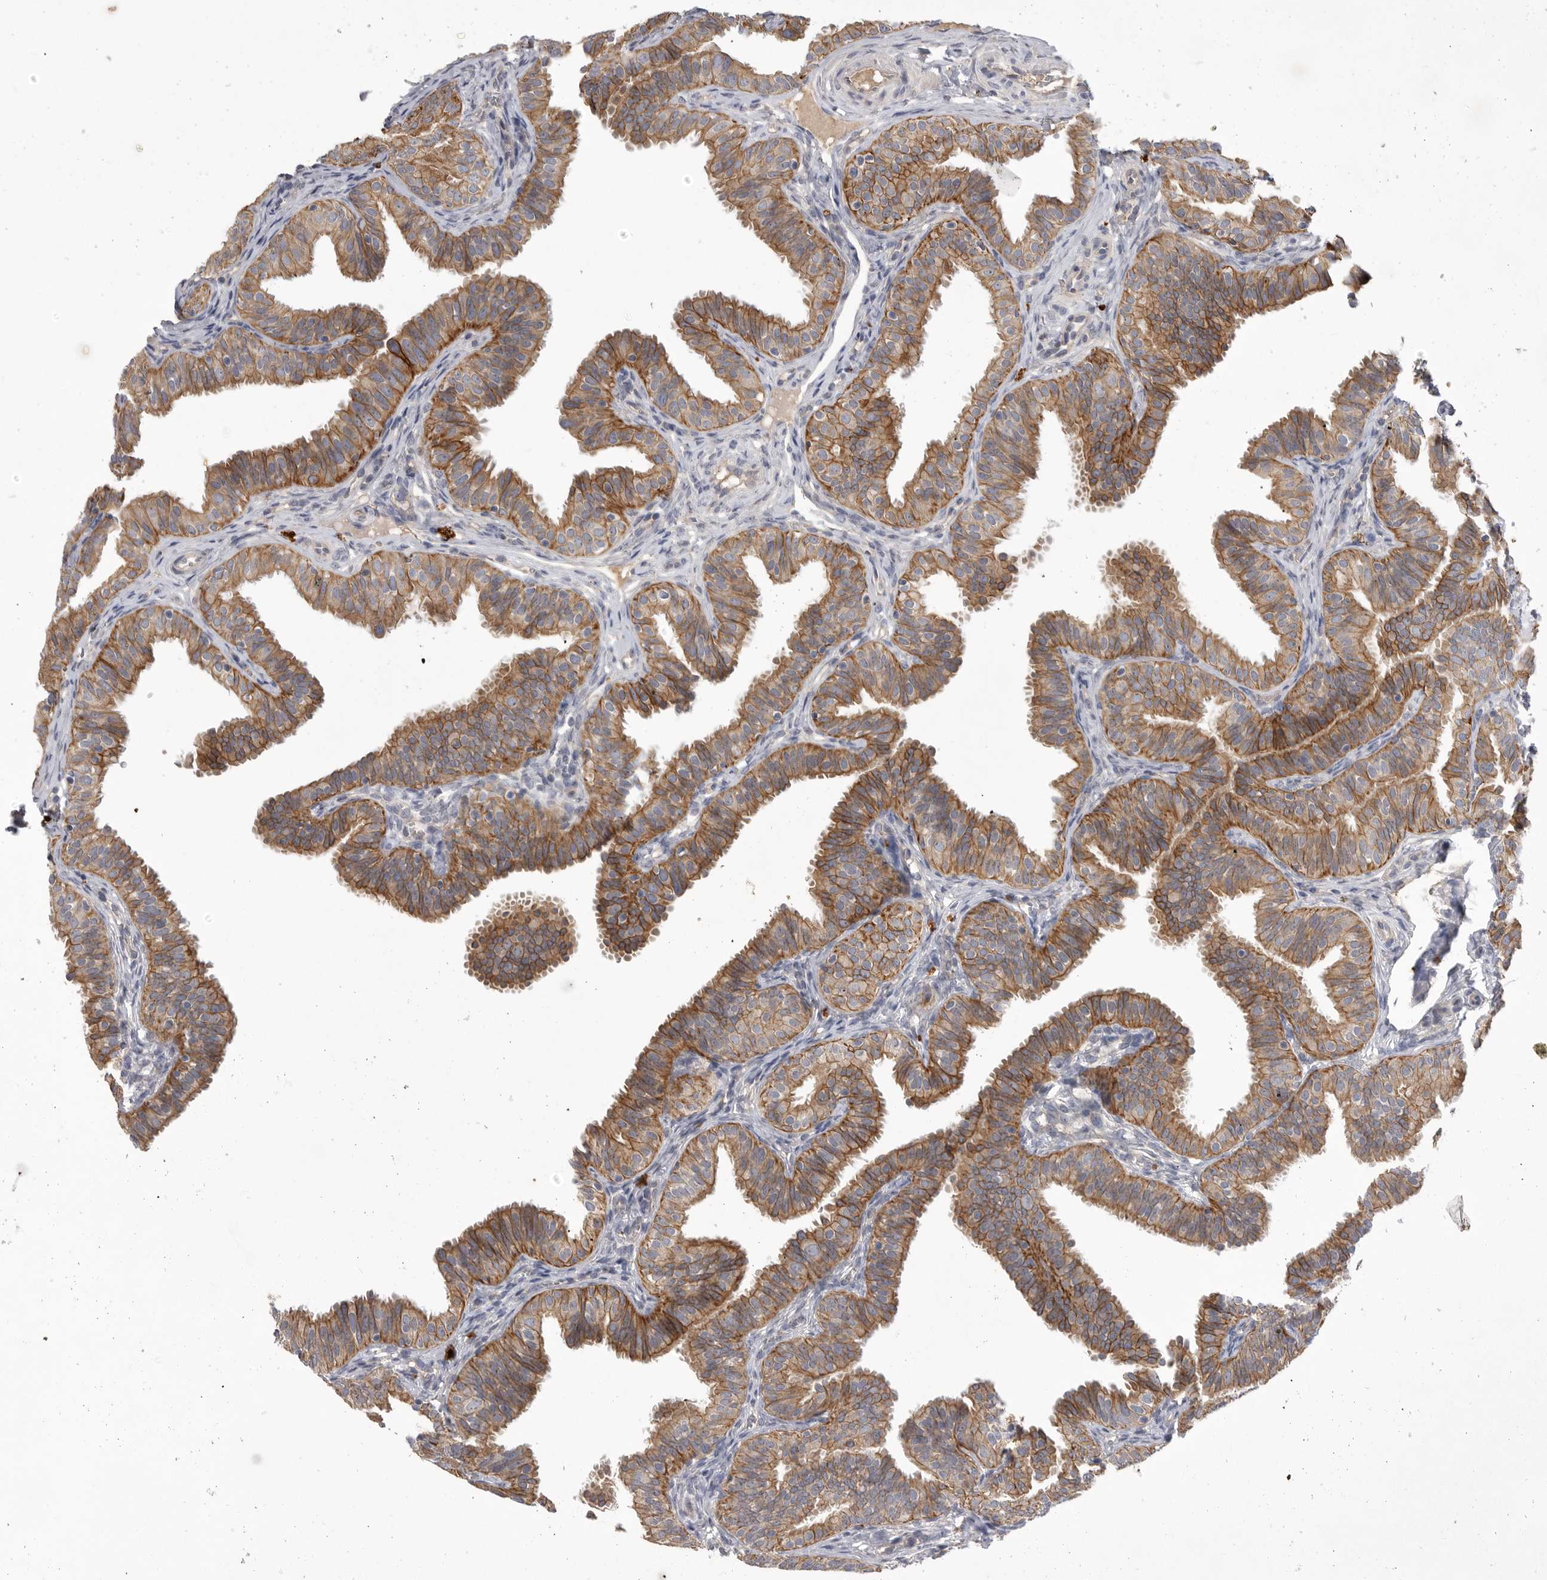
{"staining": {"intensity": "strong", "quantity": ">75%", "location": "cytoplasmic/membranous"}, "tissue": "fallopian tube", "cell_type": "Glandular cells", "image_type": "normal", "snomed": [{"axis": "morphology", "description": "Normal tissue, NOS"}, {"axis": "topography", "description": "Fallopian tube"}], "caption": "Glandular cells display strong cytoplasmic/membranous positivity in about >75% of cells in normal fallopian tube.", "gene": "DHDDS", "patient": {"sex": "female", "age": 35}}